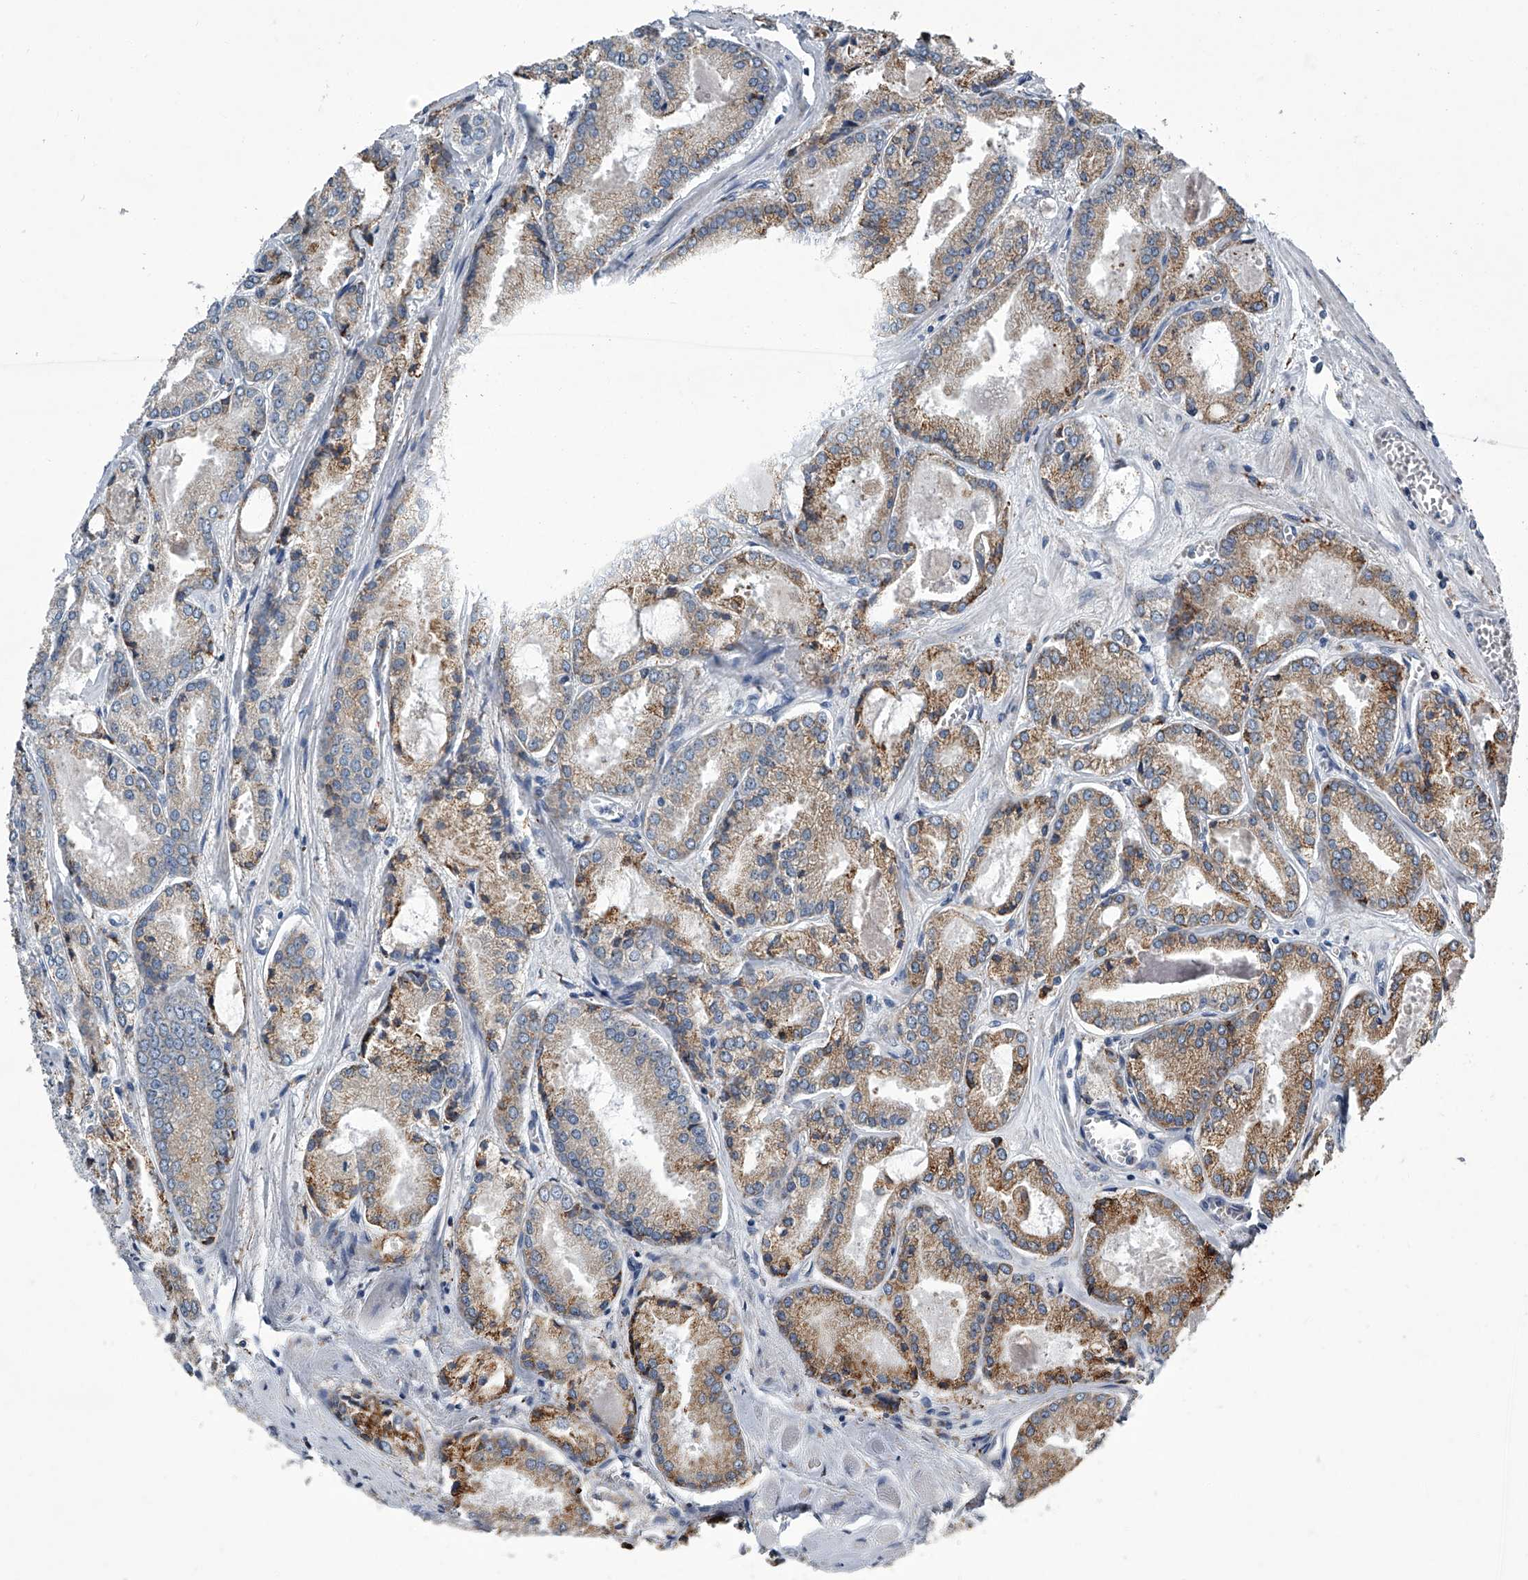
{"staining": {"intensity": "moderate", "quantity": ">75%", "location": "cytoplasmic/membranous"}, "tissue": "prostate cancer", "cell_type": "Tumor cells", "image_type": "cancer", "snomed": [{"axis": "morphology", "description": "Adenocarcinoma, Low grade"}, {"axis": "topography", "description": "Prostate"}], "caption": "Immunohistochemical staining of prostate cancer displays medium levels of moderate cytoplasmic/membranous protein staining in approximately >75% of tumor cells. (DAB = brown stain, brightfield microscopy at high magnification).", "gene": "TMEM63C", "patient": {"sex": "male", "age": 67}}